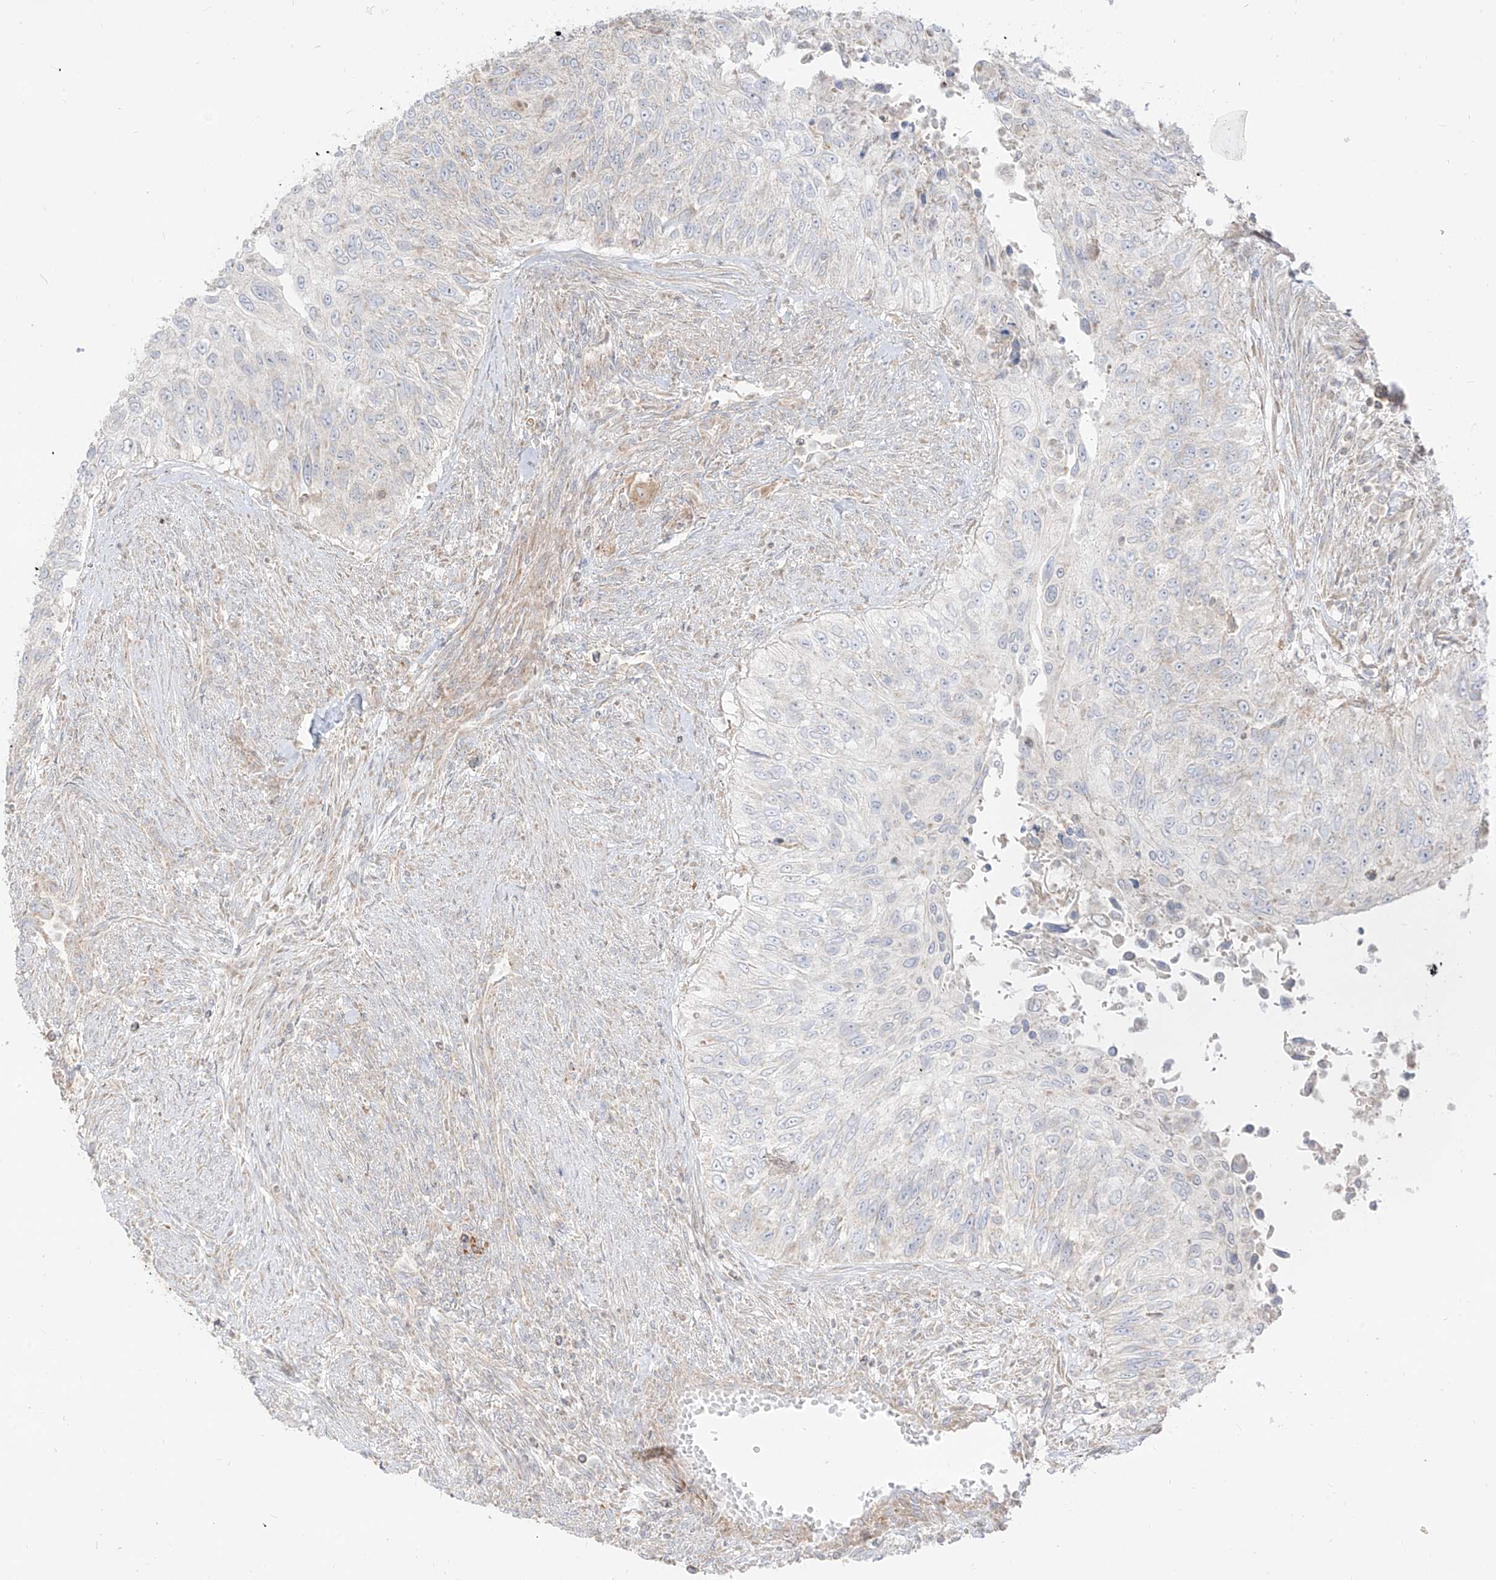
{"staining": {"intensity": "negative", "quantity": "none", "location": "none"}, "tissue": "urothelial cancer", "cell_type": "Tumor cells", "image_type": "cancer", "snomed": [{"axis": "morphology", "description": "Urothelial carcinoma, High grade"}, {"axis": "topography", "description": "Urinary bladder"}], "caption": "Immunohistochemistry (IHC) micrograph of neoplastic tissue: human urothelial cancer stained with DAB reveals no significant protein staining in tumor cells. (Brightfield microscopy of DAB immunohistochemistry (IHC) at high magnification).", "gene": "ZIM3", "patient": {"sex": "female", "age": 60}}